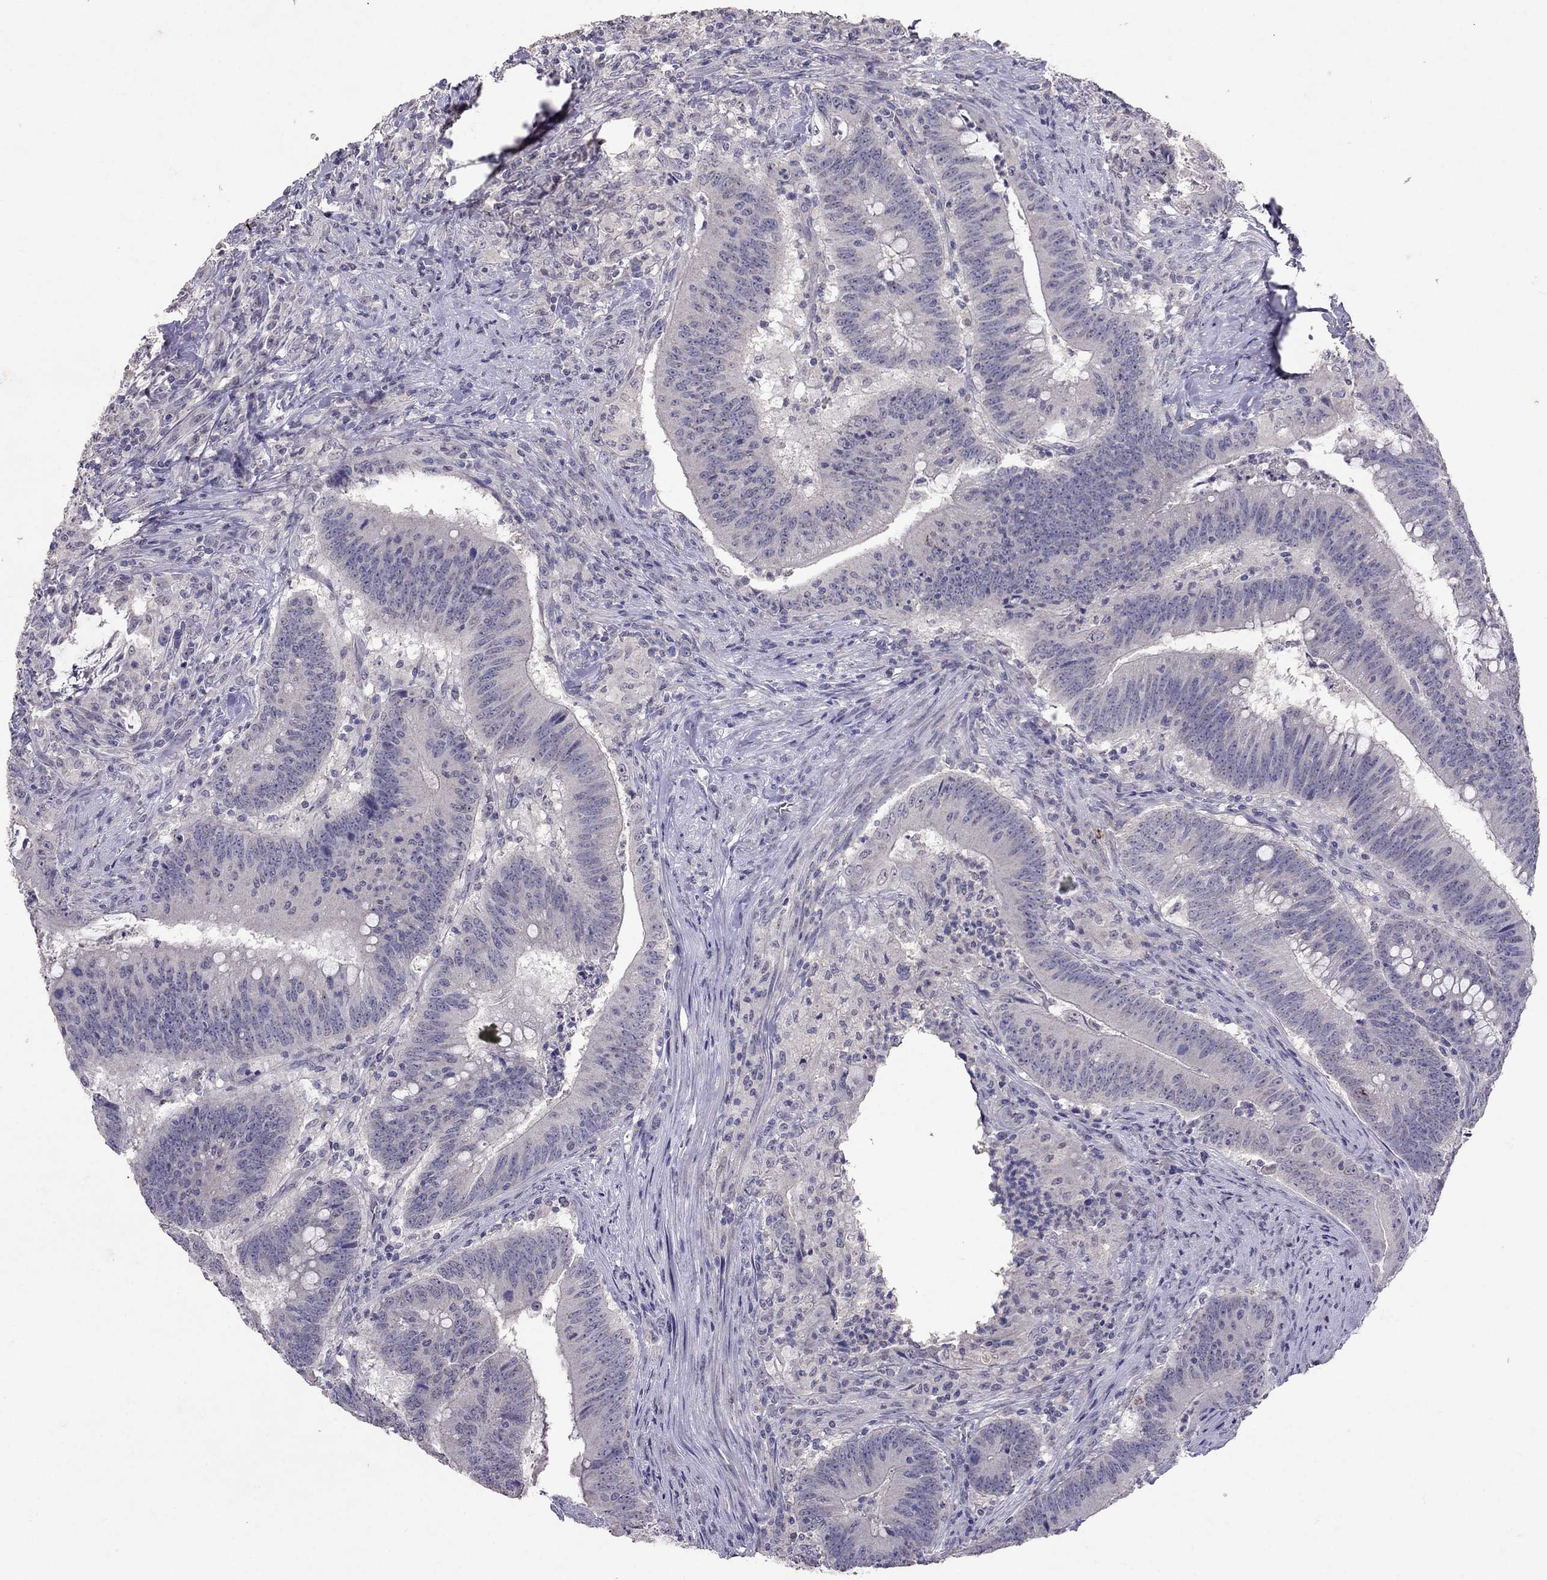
{"staining": {"intensity": "negative", "quantity": "none", "location": "none"}, "tissue": "colorectal cancer", "cell_type": "Tumor cells", "image_type": "cancer", "snomed": [{"axis": "morphology", "description": "Adenocarcinoma, NOS"}, {"axis": "topography", "description": "Colon"}], "caption": "The histopathology image shows no significant positivity in tumor cells of colorectal adenocarcinoma.", "gene": "FST", "patient": {"sex": "female", "age": 87}}